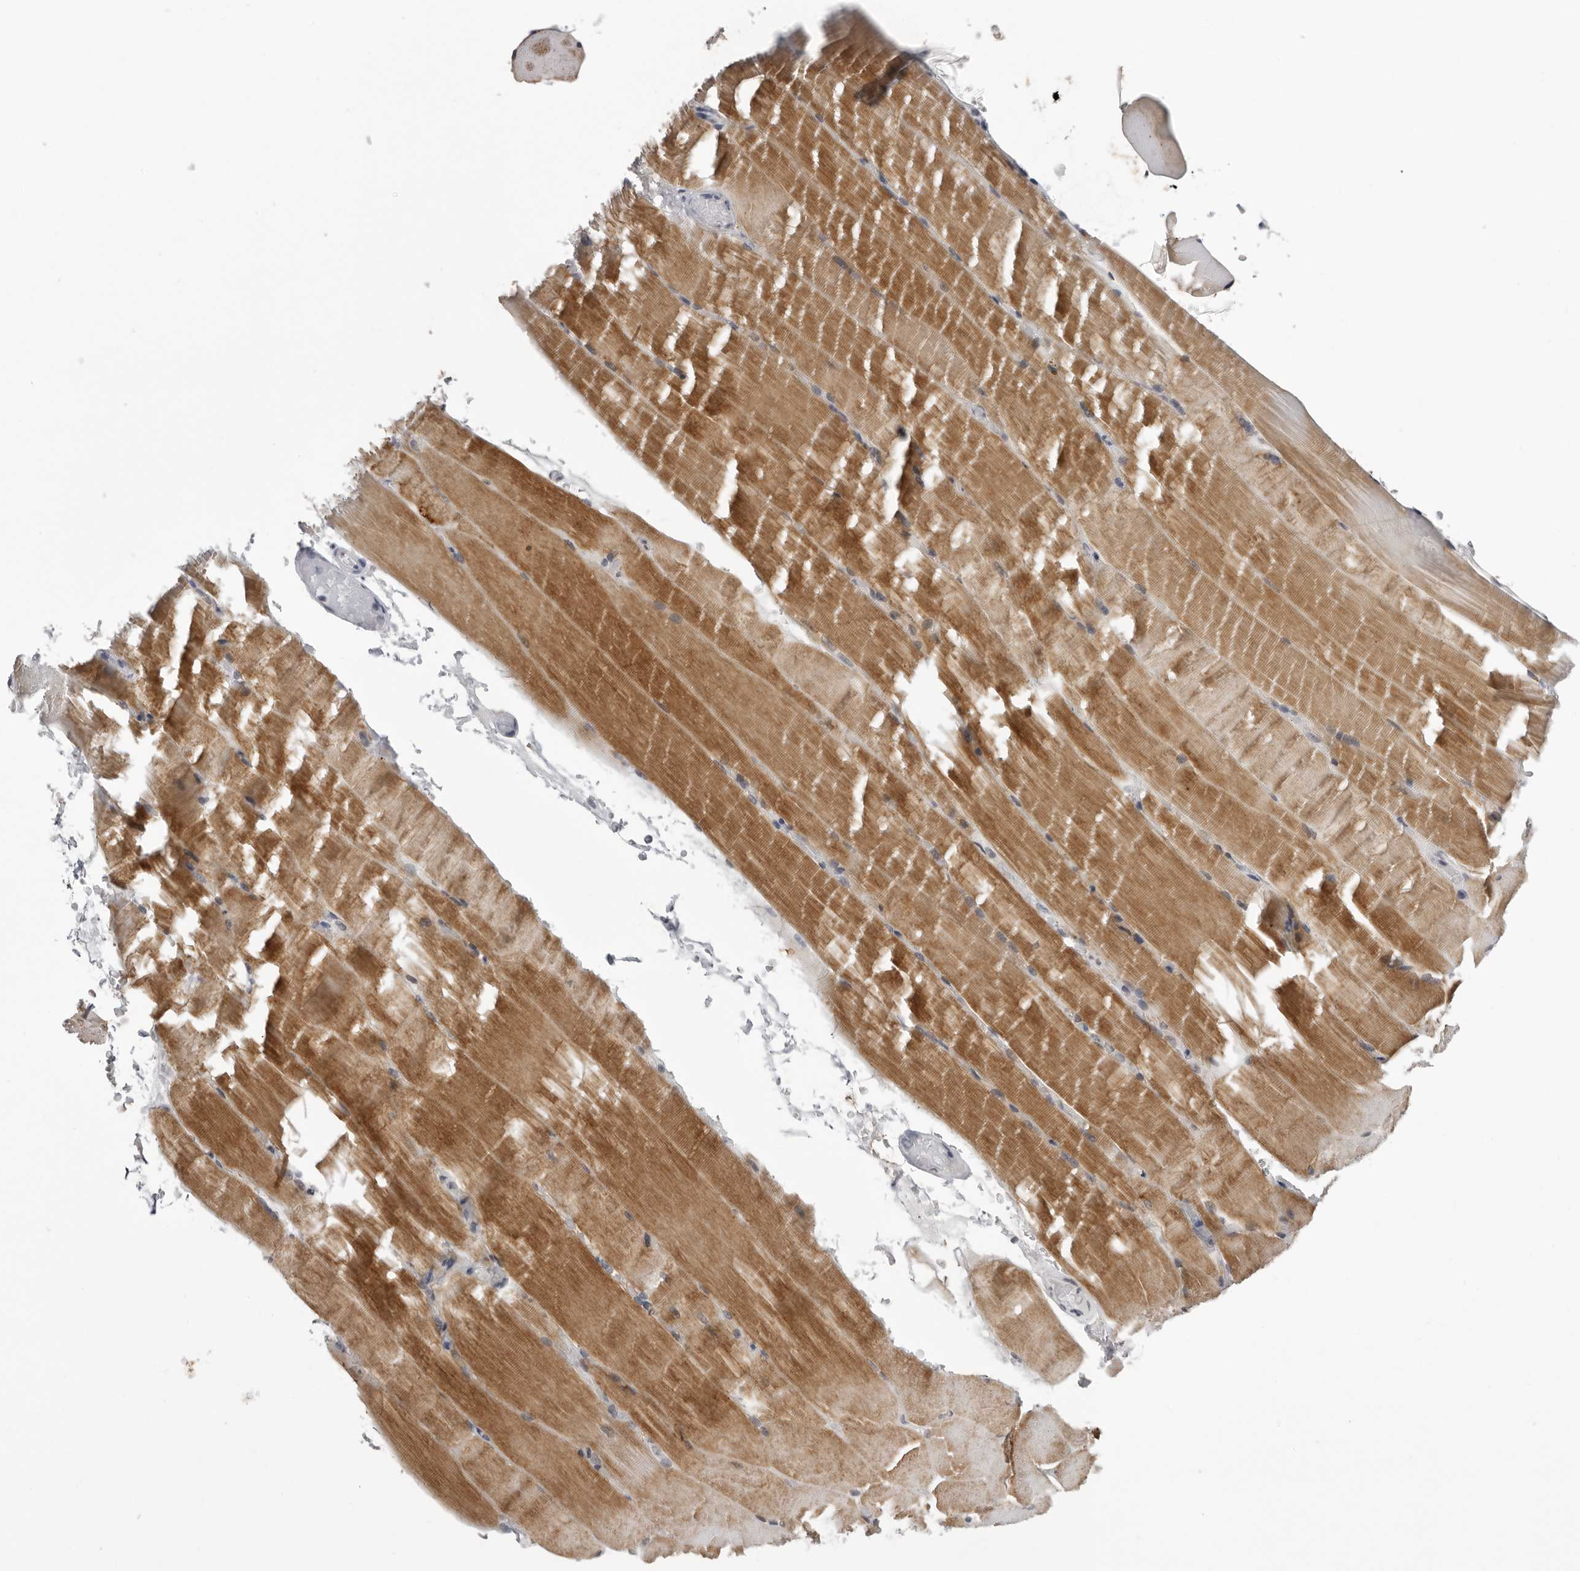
{"staining": {"intensity": "moderate", "quantity": ">75%", "location": "cytoplasmic/membranous"}, "tissue": "skeletal muscle", "cell_type": "Myocytes", "image_type": "normal", "snomed": [{"axis": "morphology", "description": "Normal tissue, NOS"}, {"axis": "topography", "description": "Skeletal muscle"}, {"axis": "topography", "description": "Parathyroid gland"}], "caption": "Protein analysis of normal skeletal muscle reveals moderate cytoplasmic/membranous positivity in about >75% of myocytes.", "gene": "CPT2", "patient": {"sex": "female", "age": 37}}